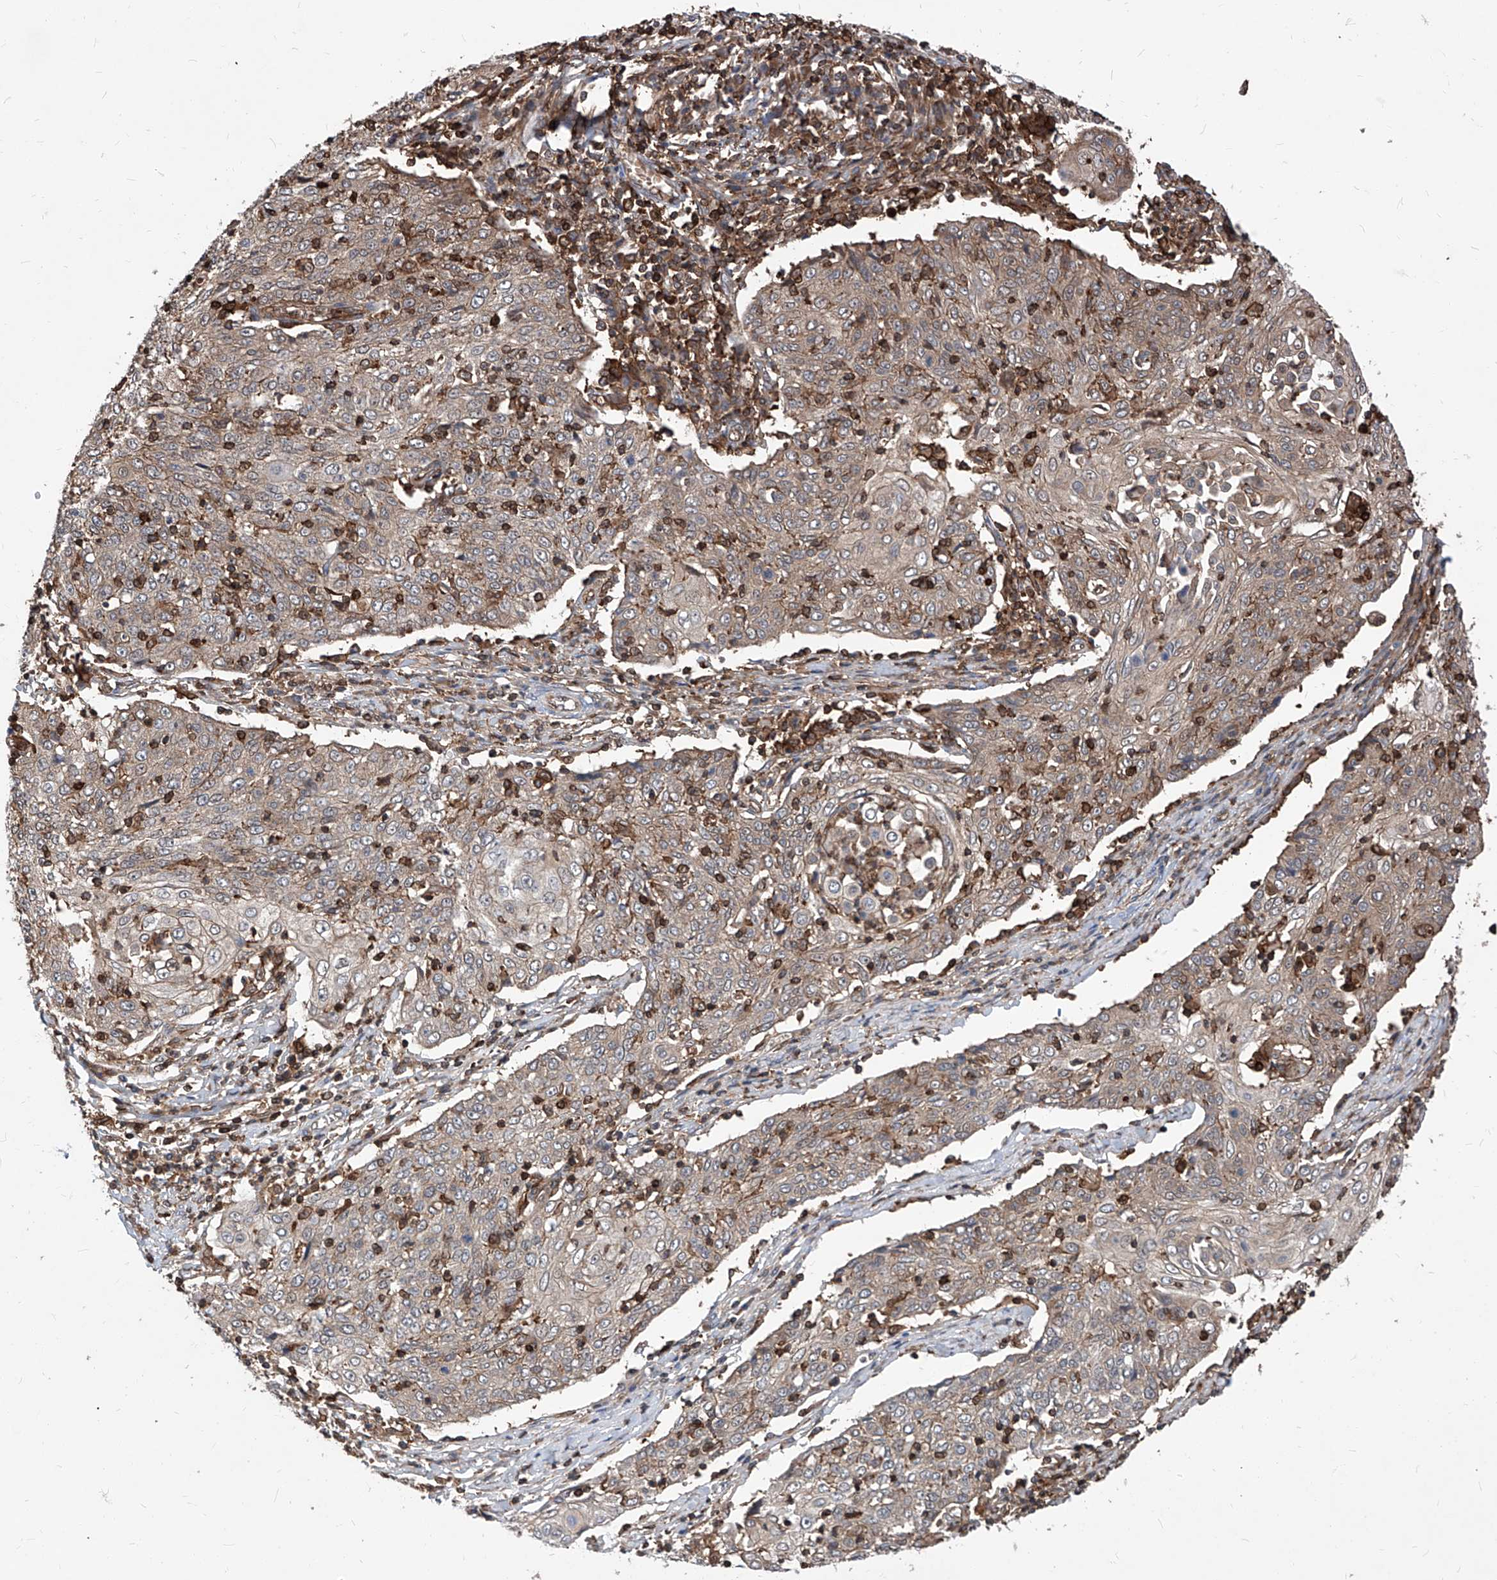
{"staining": {"intensity": "negative", "quantity": "none", "location": "none"}, "tissue": "cervical cancer", "cell_type": "Tumor cells", "image_type": "cancer", "snomed": [{"axis": "morphology", "description": "Squamous cell carcinoma, NOS"}, {"axis": "topography", "description": "Cervix"}], "caption": "Tumor cells are negative for brown protein staining in cervical cancer. (DAB immunohistochemistry (IHC), high magnification).", "gene": "ABRACL", "patient": {"sex": "female", "age": 48}}